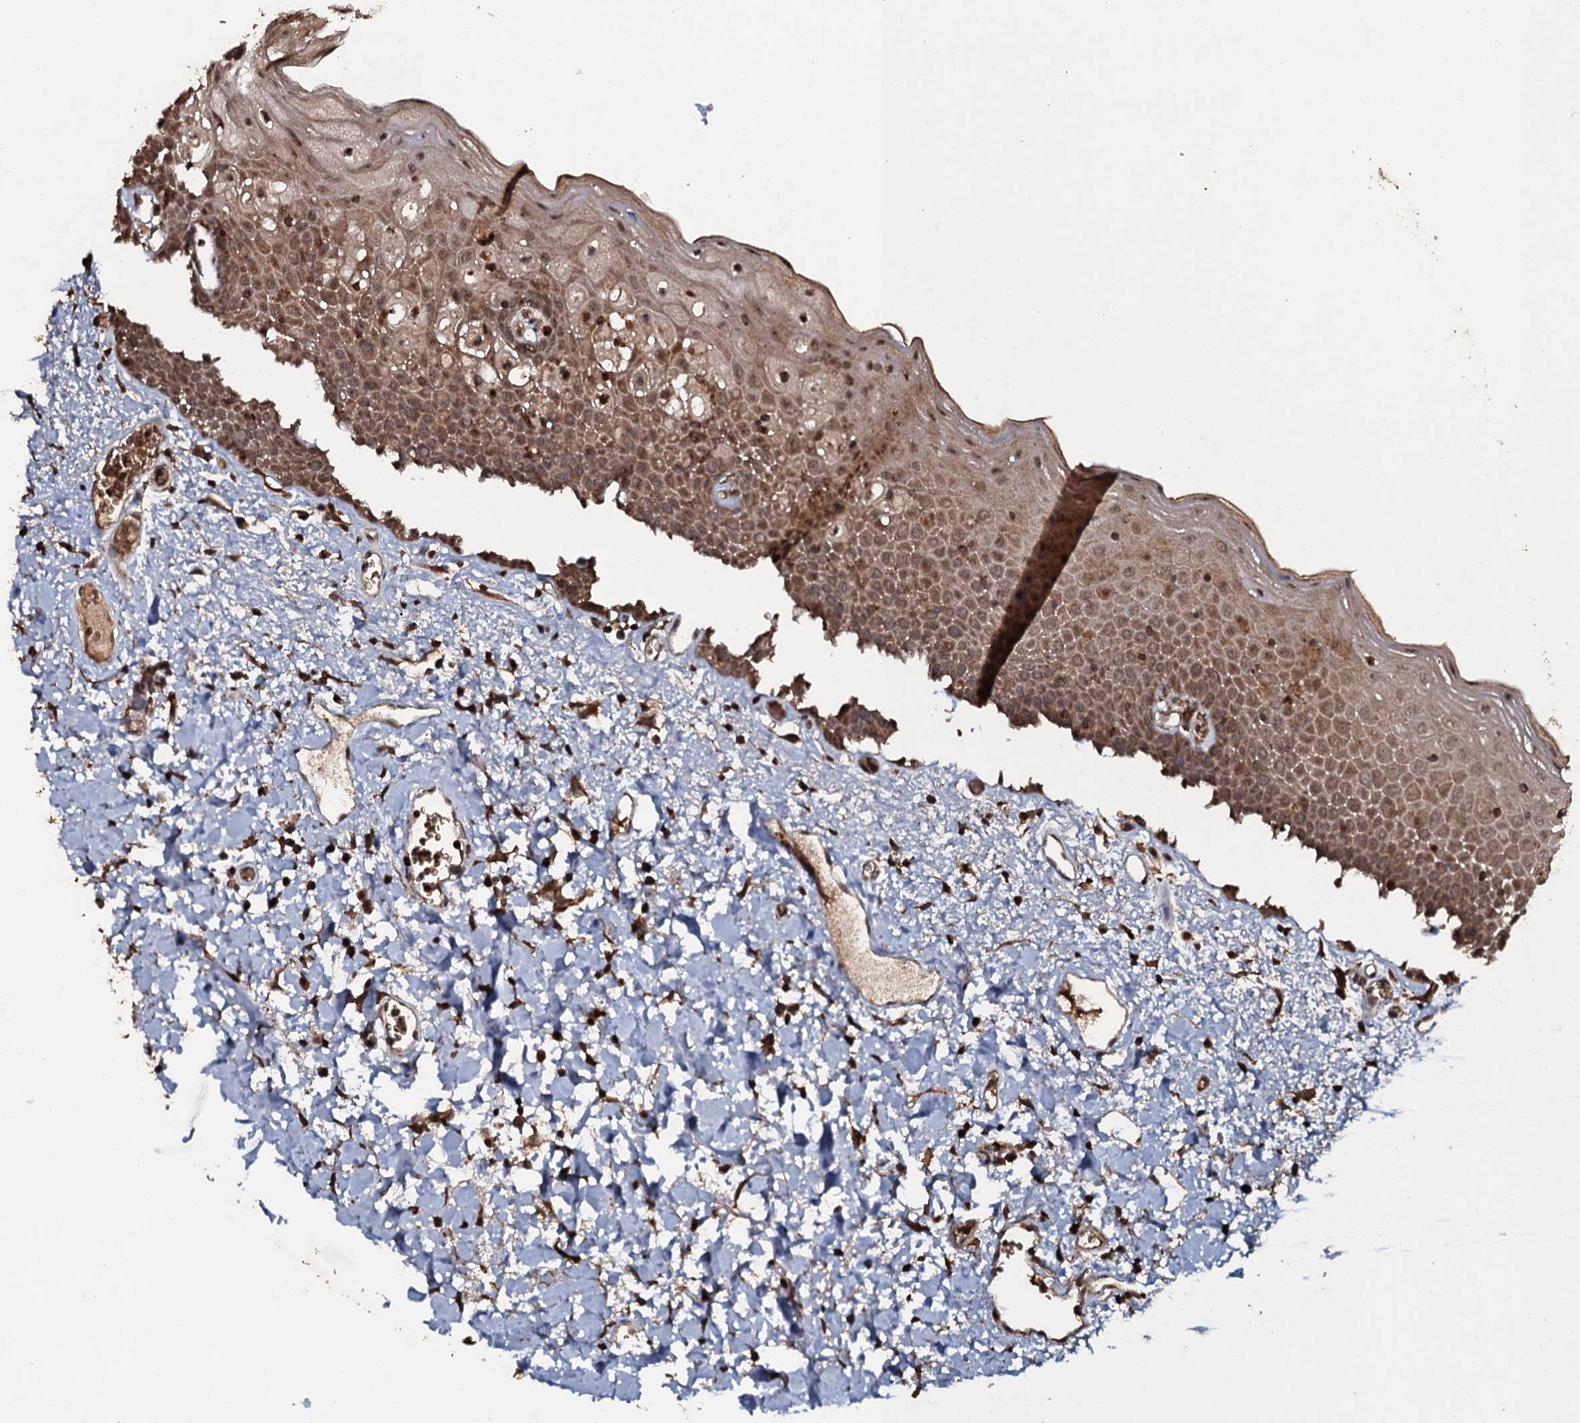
{"staining": {"intensity": "strong", "quantity": ">75%", "location": "cytoplasmic/membranous,nuclear"}, "tissue": "oral mucosa", "cell_type": "Squamous epithelial cells", "image_type": "normal", "snomed": [{"axis": "morphology", "description": "Normal tissue, NOS"}, {"axis": "topography", "description": "Oral tissue"}], "caption": "This micrograph displays normal oral mucosa stained with immunohistochemistry (IHC) to label a protein in brown. The cytoplasmic/membranous,nuclear of squamous epithelial cells show strong positivity for the protein. Nuclei are counter-stained blue.", "gene": "ADGRG3", "patient": {"sex": "male", "age": 74}}